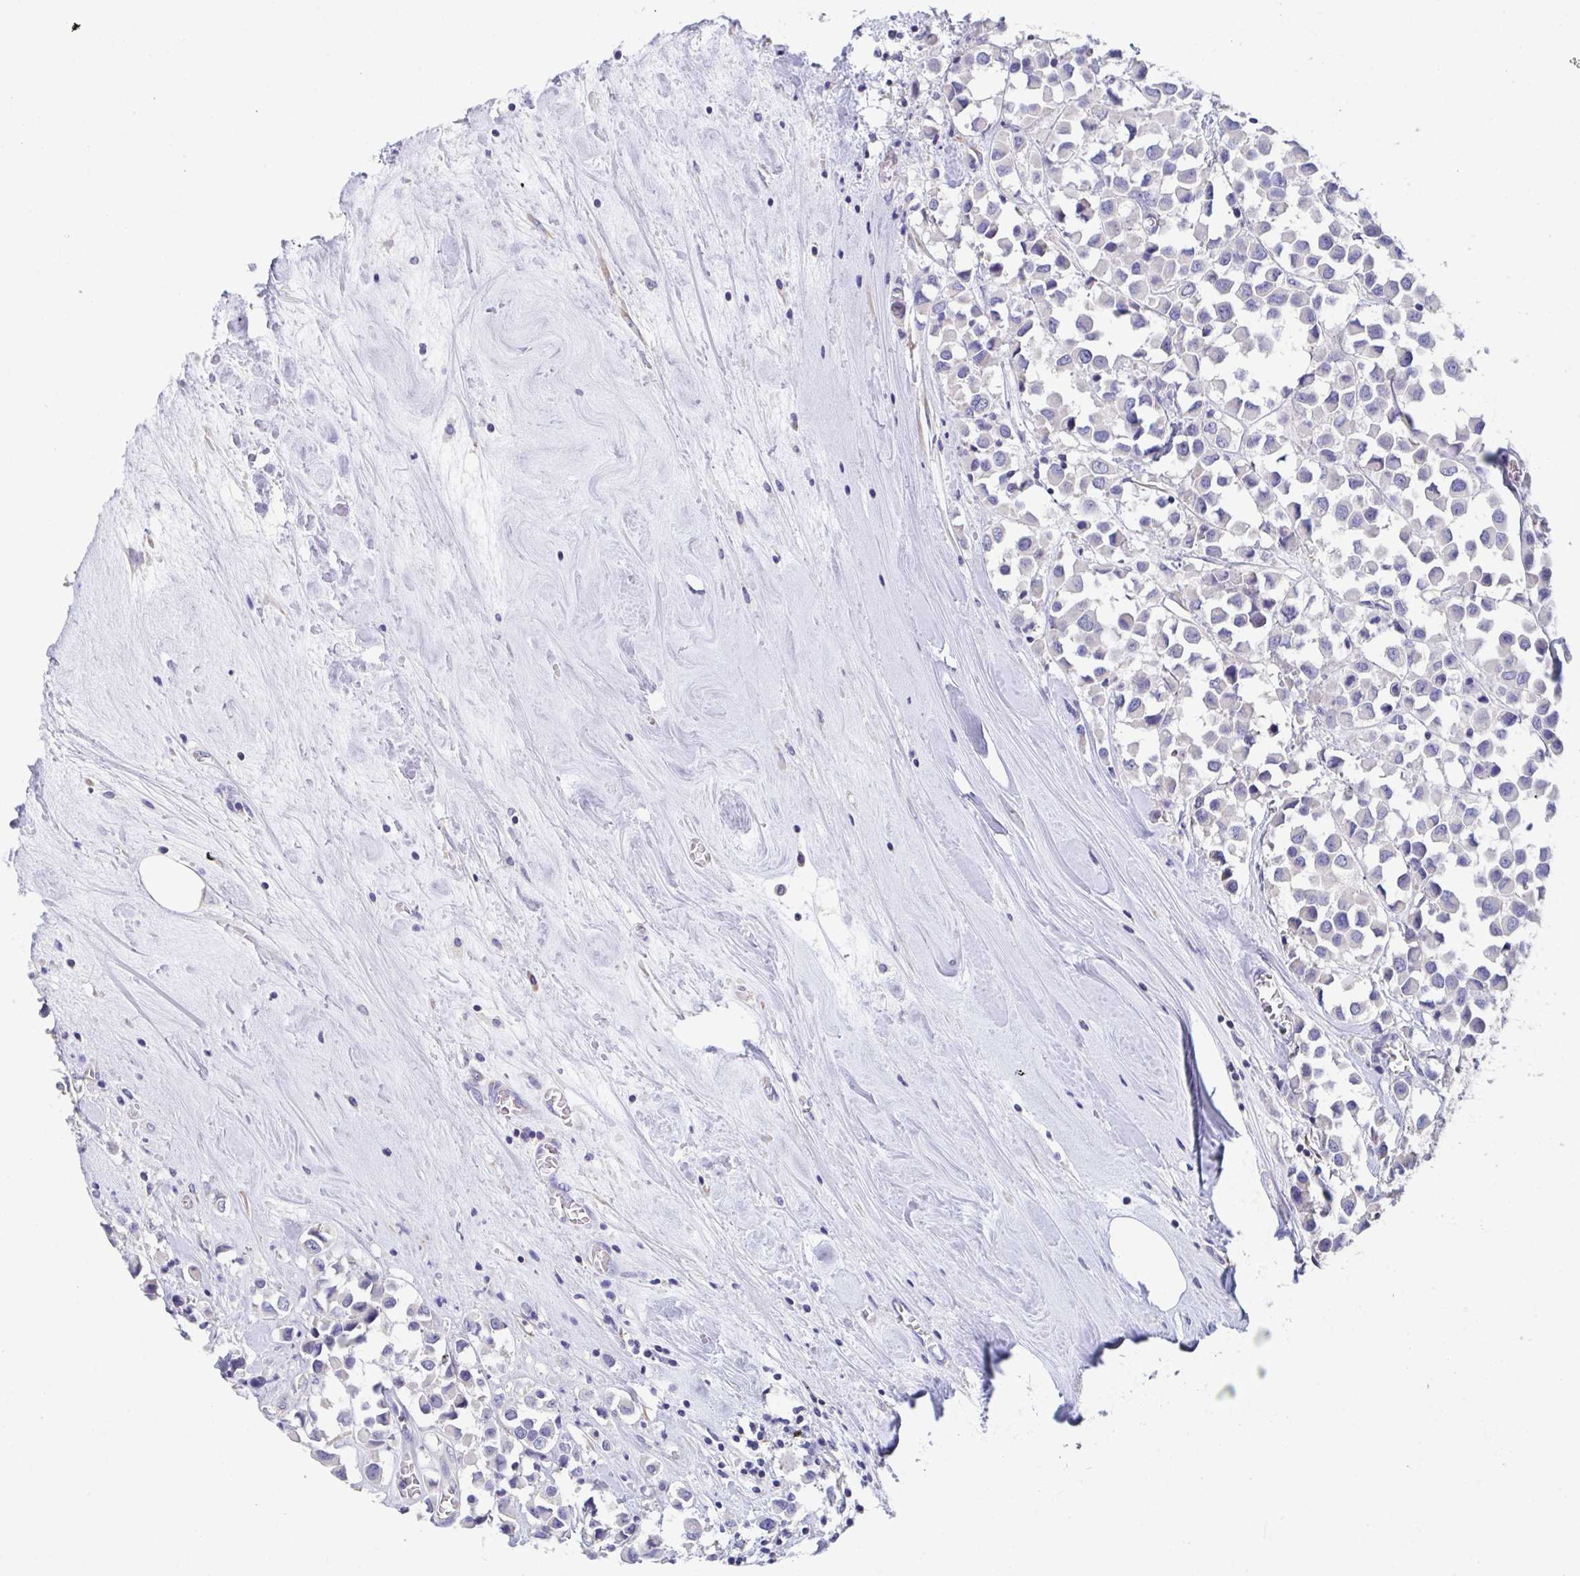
{"staining": {"intensity": "negative", "quantity": "none", "location": "none"}, "tissue": "breast cancer", "cell_type": "Tumor cells", "image_type": "cancer", "snomed": [{"axis": "morphology", "description": "Duct carcinoma"}, {"axis": "topography", "description": "Breast"}], "caption": "Immunohistochemistry (IHC) of human breast intraductal carcinoma displays no positivity in tumor cells.", "gene": "LRRC58", "patient": {"sex": "female", "age": 61}}